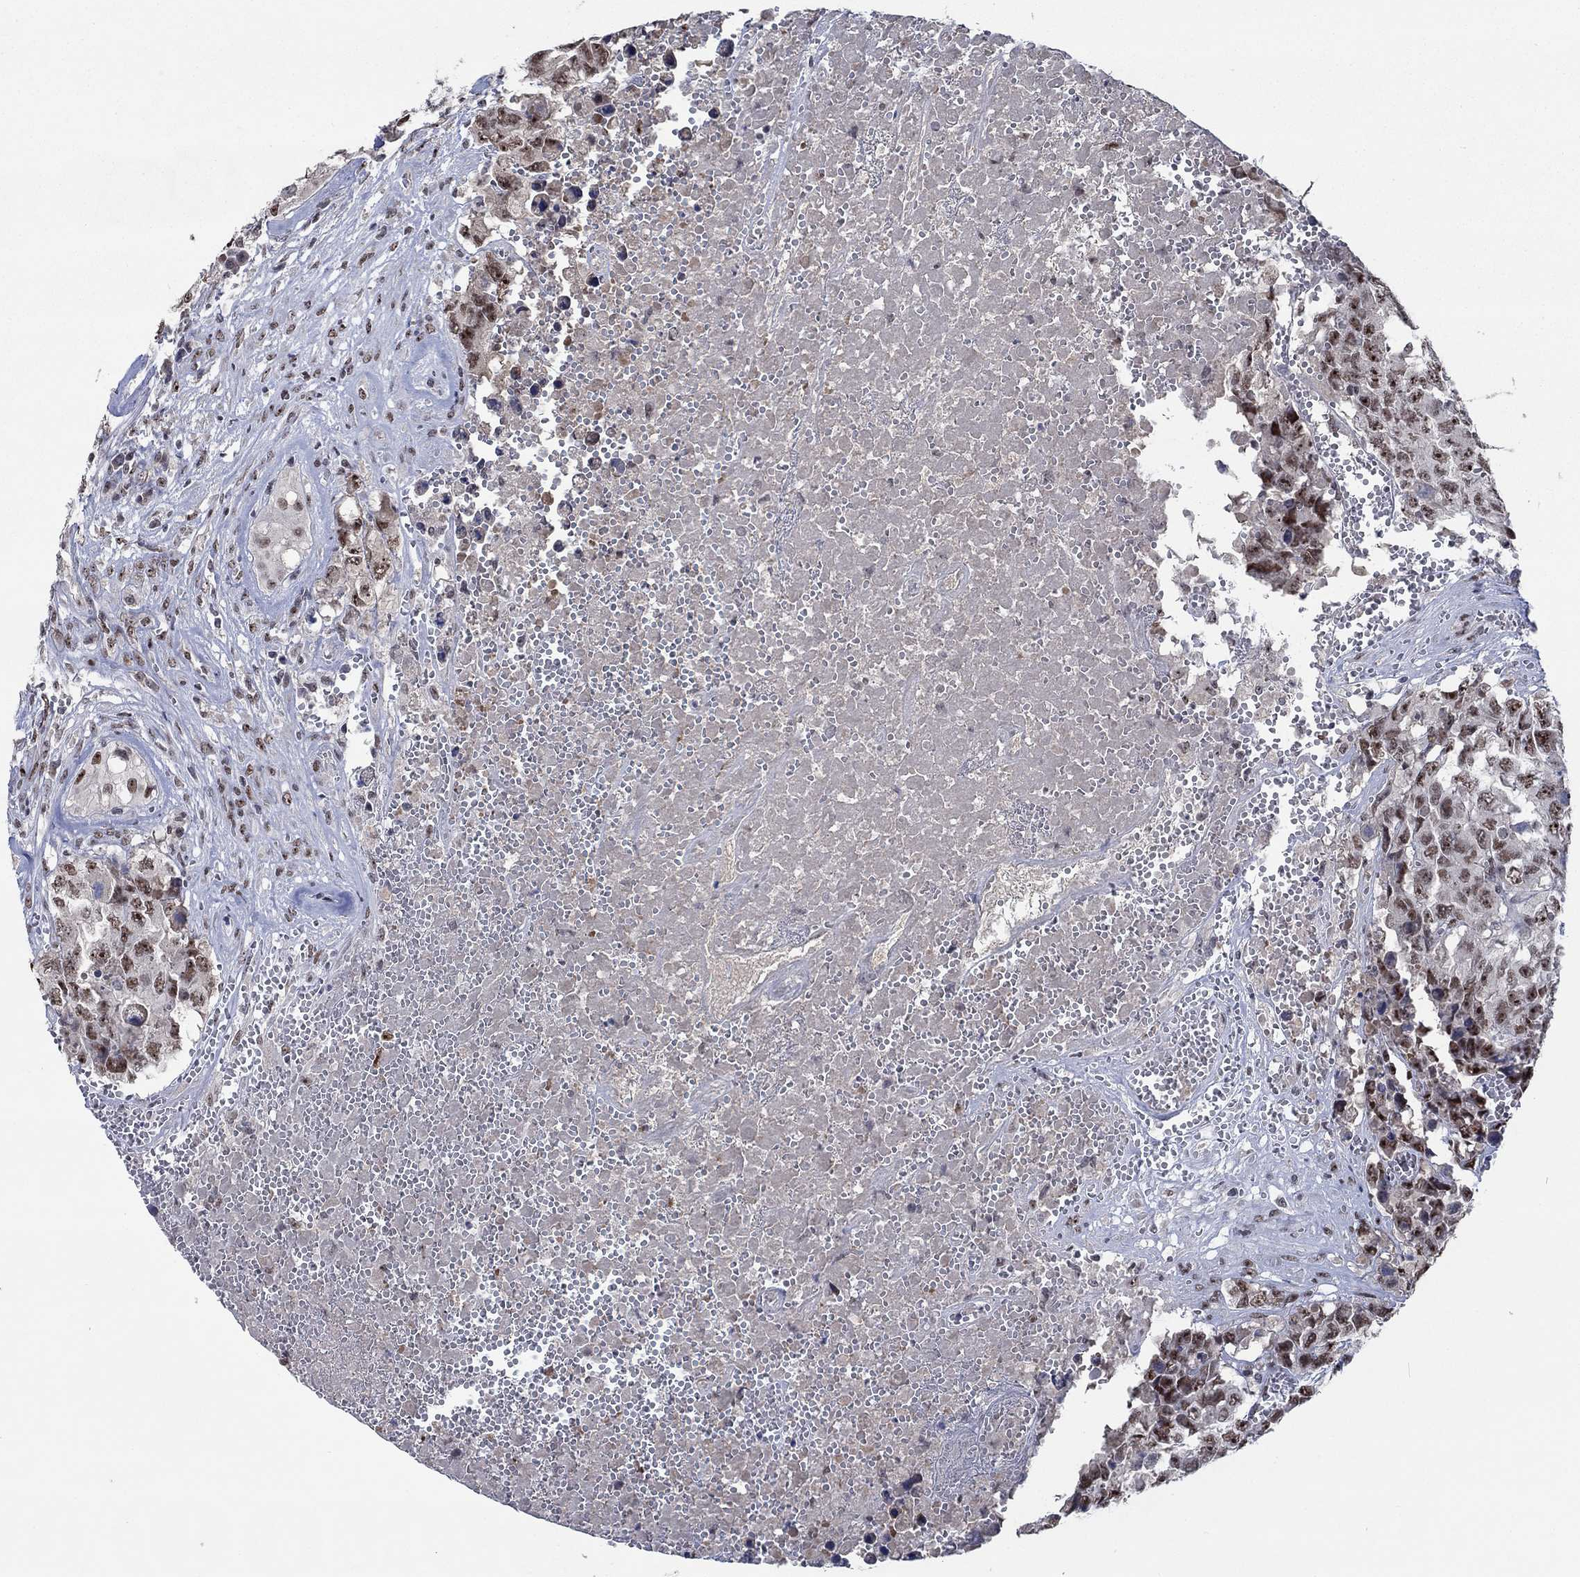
{"staining": {"intensity": "weak", "quantity": ">75%", "location": "nuclear"}, "tissue": "testis cancer", "cell_type": "Tumor cells", "image_type": "cancer", "snomed": [{"axis": "morphology", "description": "Carcinoma, Embryonal, NOS"}, {"axis": "topography", "description": "Testis"}], "caption": "A photomicrograph of testis cancer stained for a protein reveals weak nuclear brown staining in tumor cells.", "gene": "HTN1", "patient": {"sex": "male", "age": 23}}